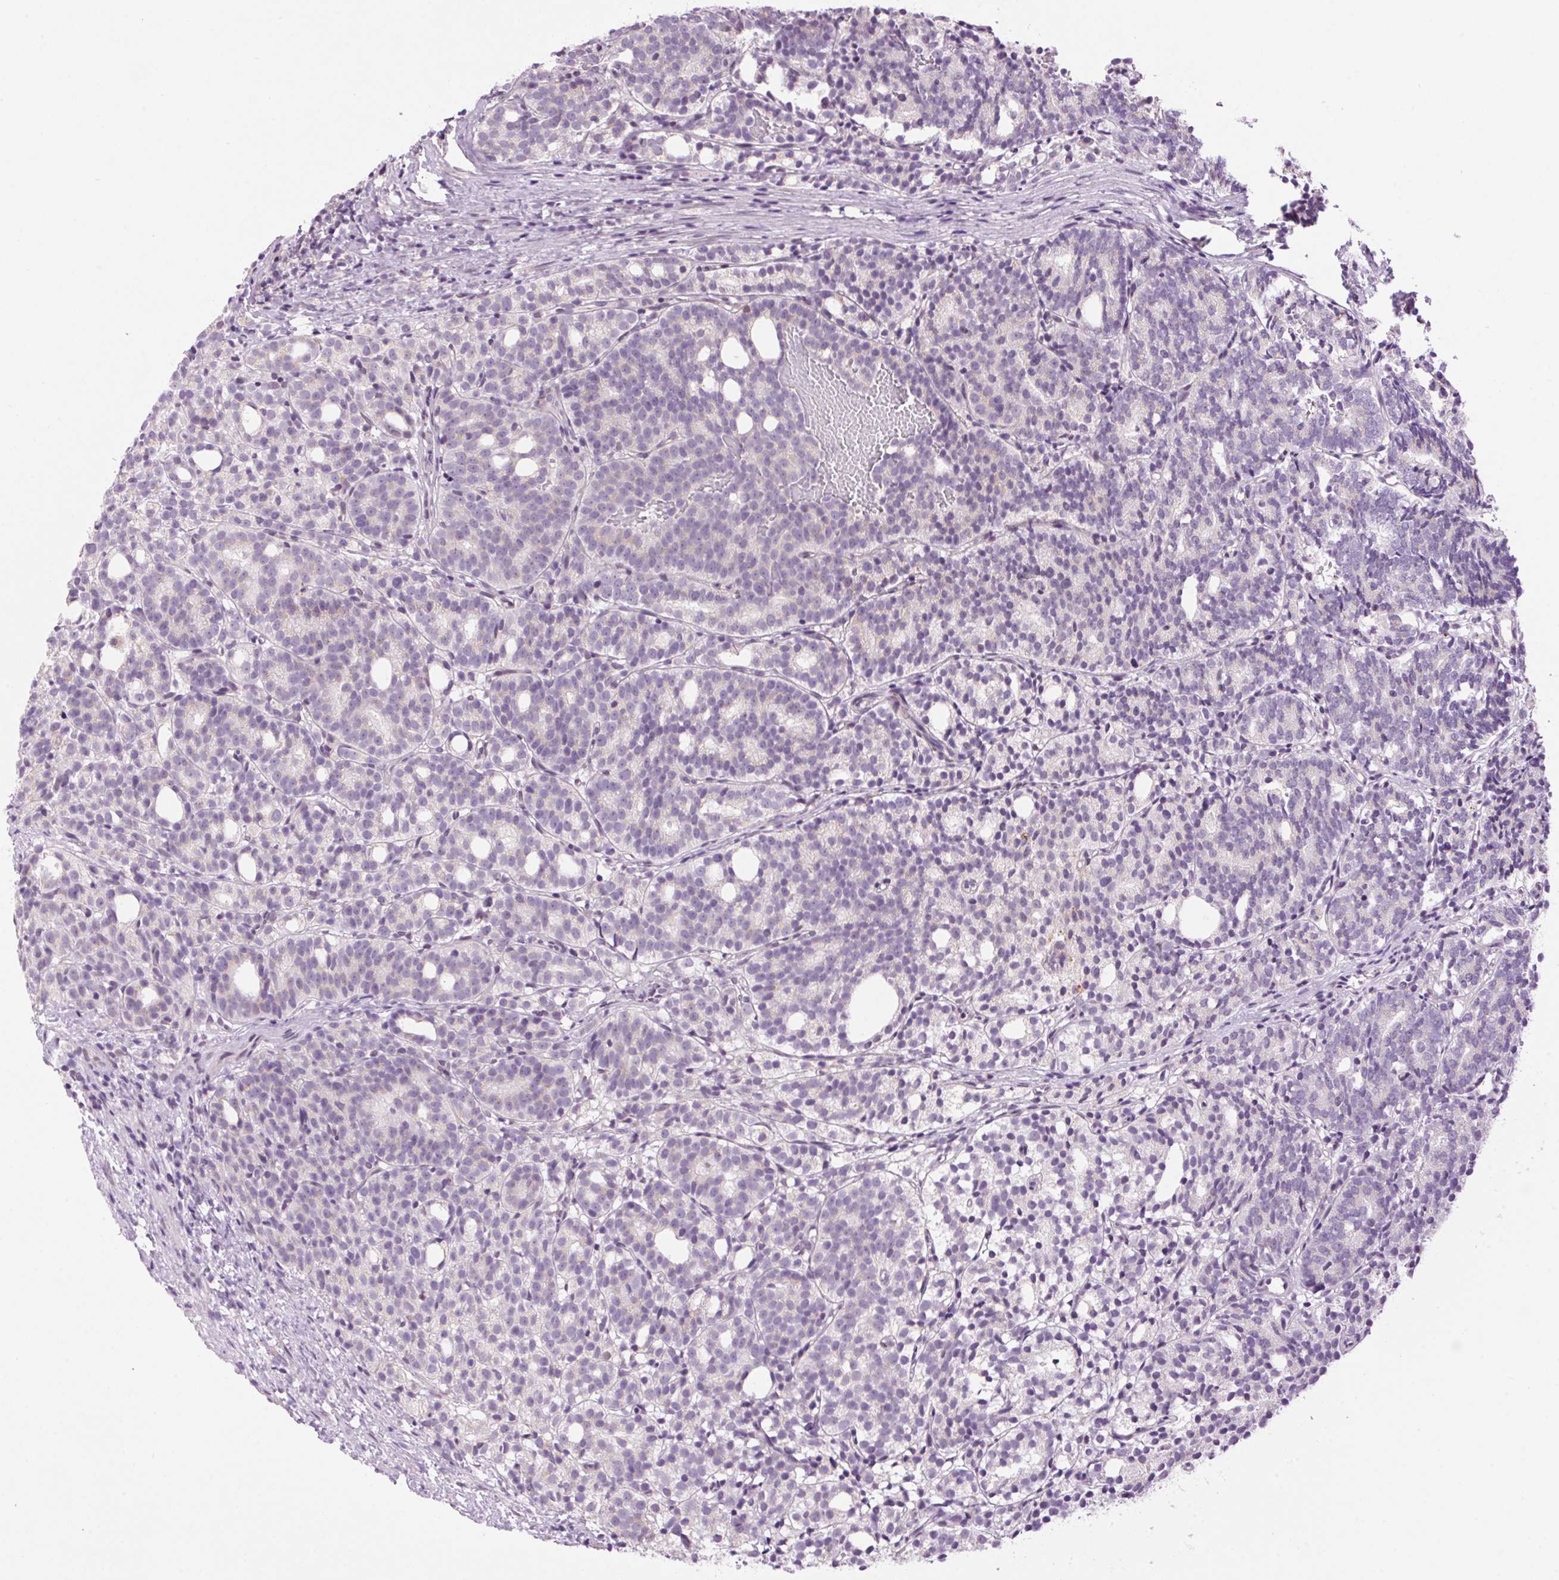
{"staining": {"intensity": "negative", "quantity": "none", "location": "none"}, "tissue": "prostate cancer", "cell_type": "Tumor cells", "image_type": "cancer", "snomed": [{"axis": "morphology", "description": "Adenocarcinoma, High grade"}, {"axis": "topography", "description": "Prostate"}], "caption": "Immunohistochemistry photomicrograph of neoplastic tissue: prostate cancer stained with DAB (3,3'-diaminobenzidine) exhibits no significant protein positivity in tumor cells. The staining was performed using DAB to visualize the protein expression in brown, while the nuclei were stained in blue with hematoxylin (Magnification: 20x).", "gene": "SMIM13", "patient": {"sex": "male", "age": 53}}